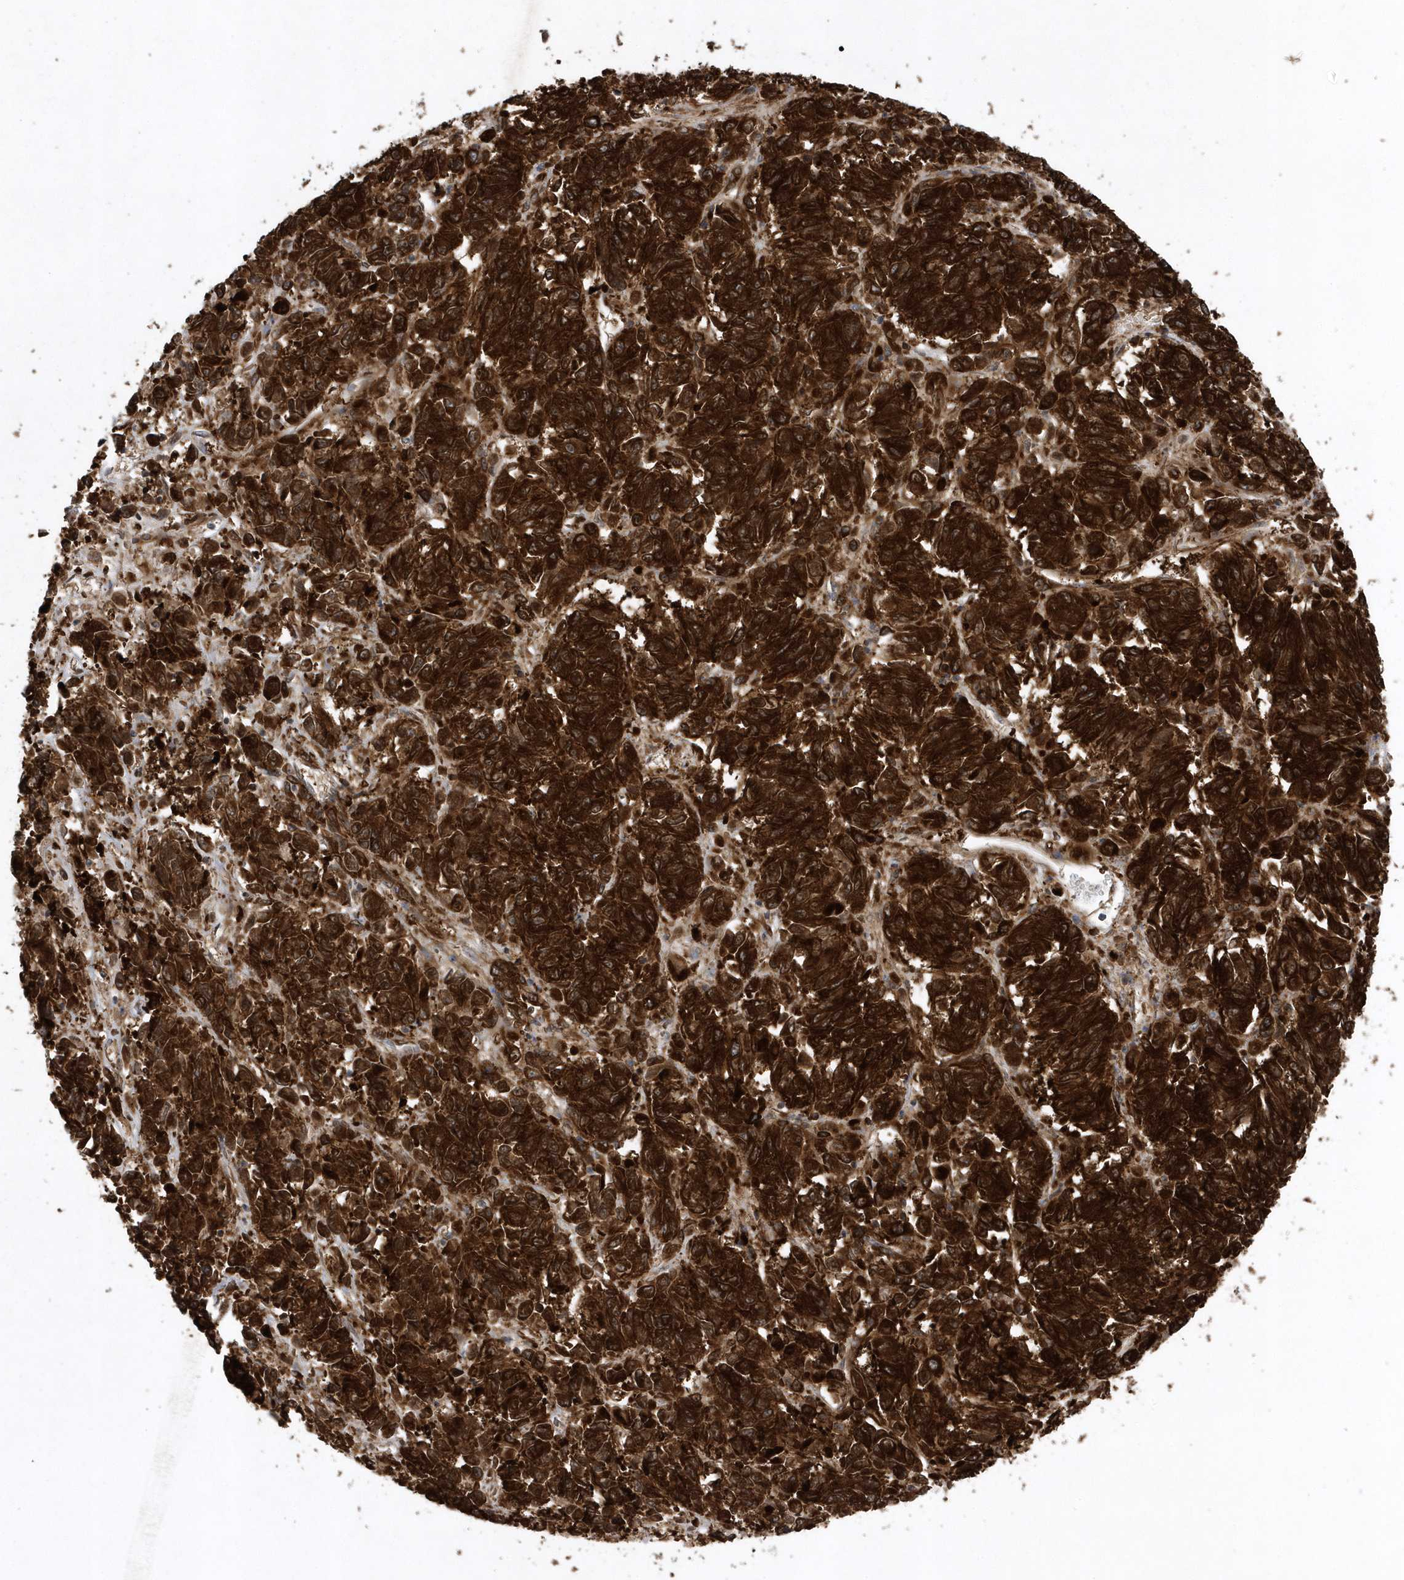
{"staining": {"intensity": "strong", "quantity": ">75%", "location": "cytoplasmic/membranous,nuclear"}, "tissue": "melanoma", "cell_type": "Tumor cells", "image_type": "cancer", "snomed": [{"axis": "morphology", "description": "Malignant melanoma, Metastatic site"}, {"axis": "topography", "description": "Lung"}], "caption": "IHC of malignant melanoma (metastatic site) demonstrates high levels of strong cytoplasmic/membranous and nuclear expression in approximately >75% of tumor cells.", "gene": "PAICS", "patient": {"sex": "male", "age": 64}}